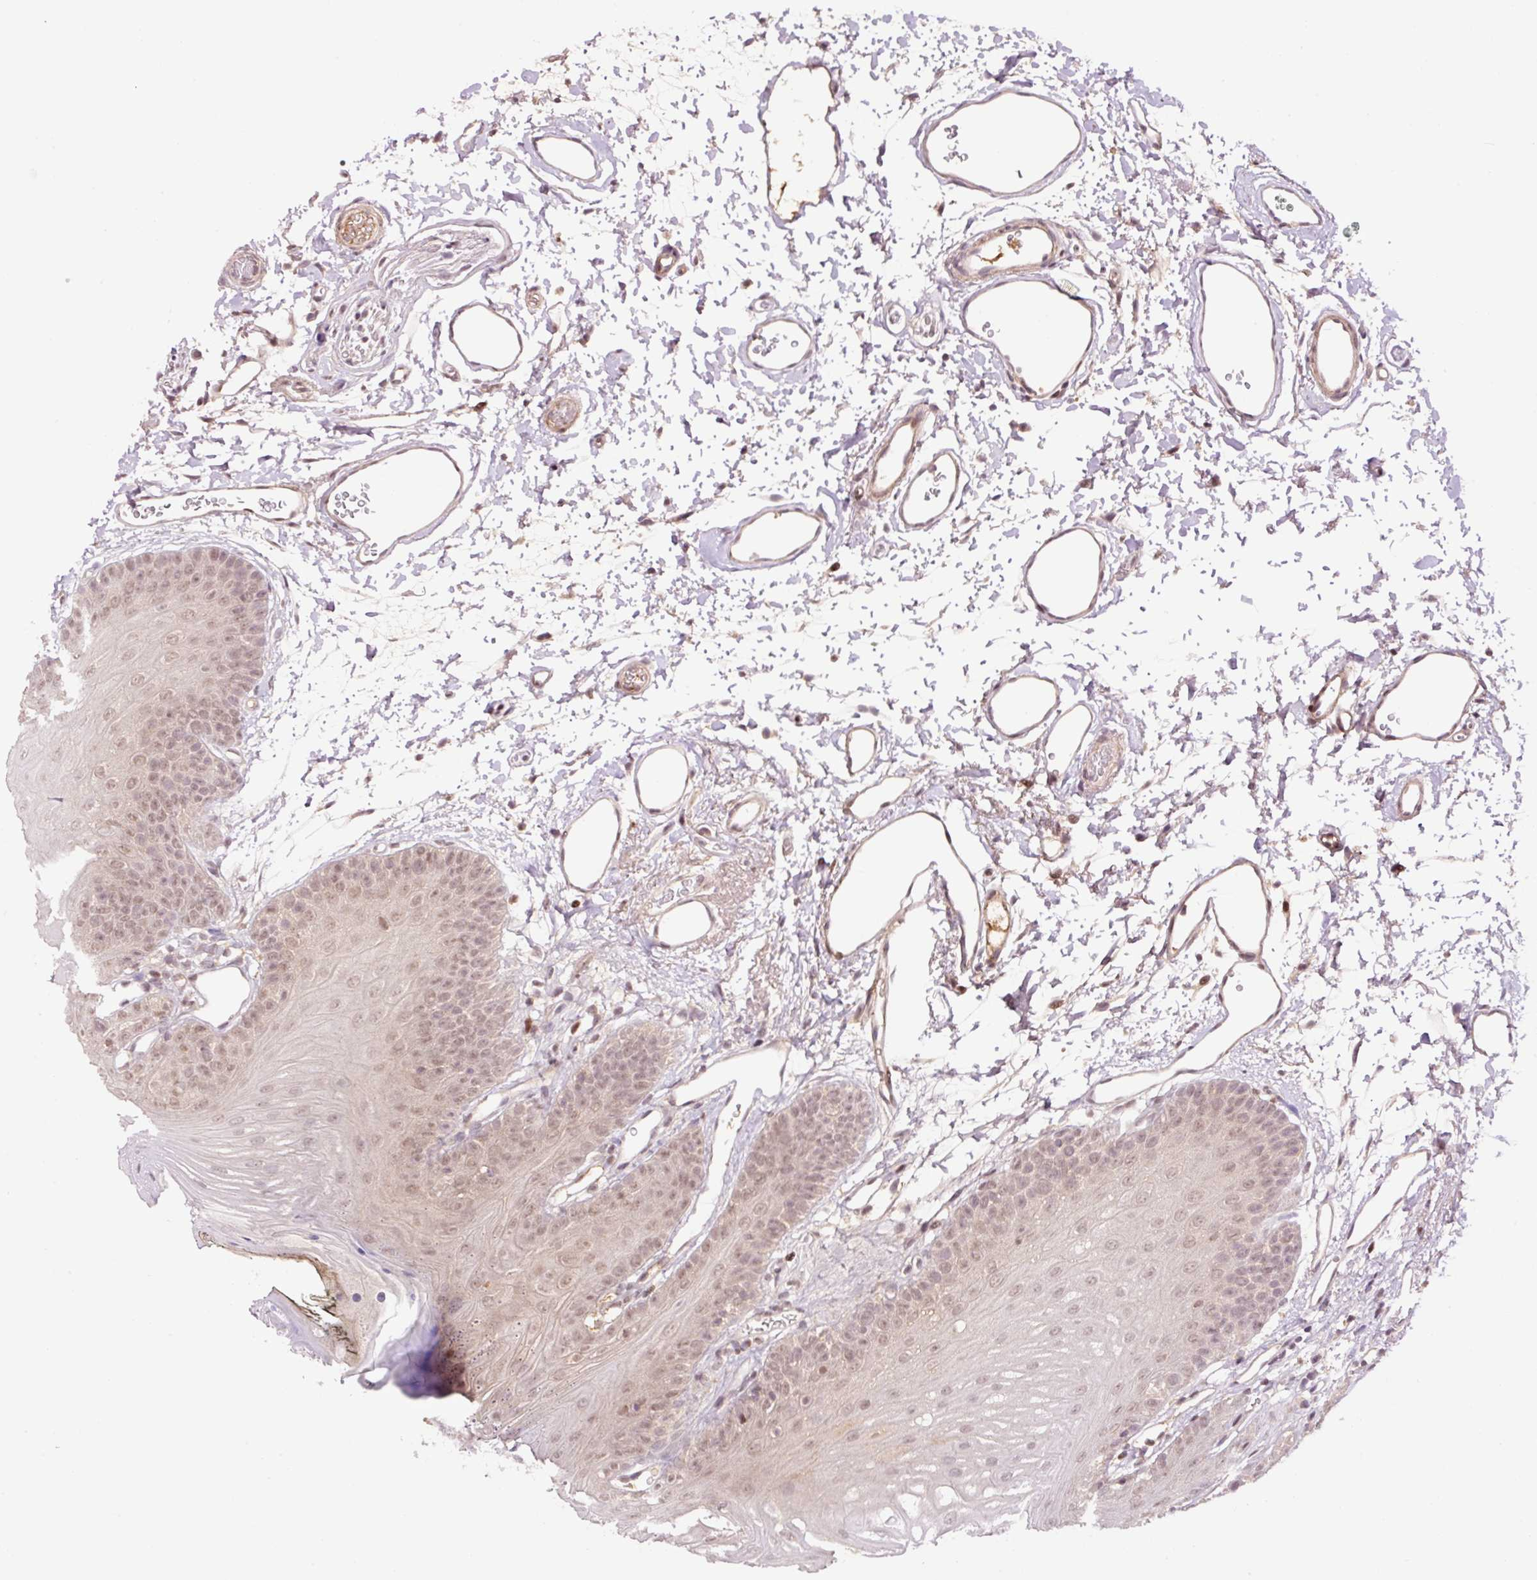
{"staining": {"intensity": "weak", "quantity": ">75%", "location": "nuclear"}, "tissue": "oral mucosa", "cell_type": "Squamous epithelial cells", "image_type": "normal", "snomed": [{"axis": "morphology", "description": "Normal tissue, NOS"}, {"axis": "morphology", "description": "Squamous cell carcinoma, NOS"}, {"axis": "topography", "description": "Oral tissue"}, {"axis": "topography", "description": "Head-Neck"}], "caption": "Approximately >75% of squamous epithelial cells in benign oral mucosa reveal weak nuclear protein expression as visualized by brown immunohistochemical staining.", "gene": "DPPA4", "patient": {"sex": "female", "age": 81}}